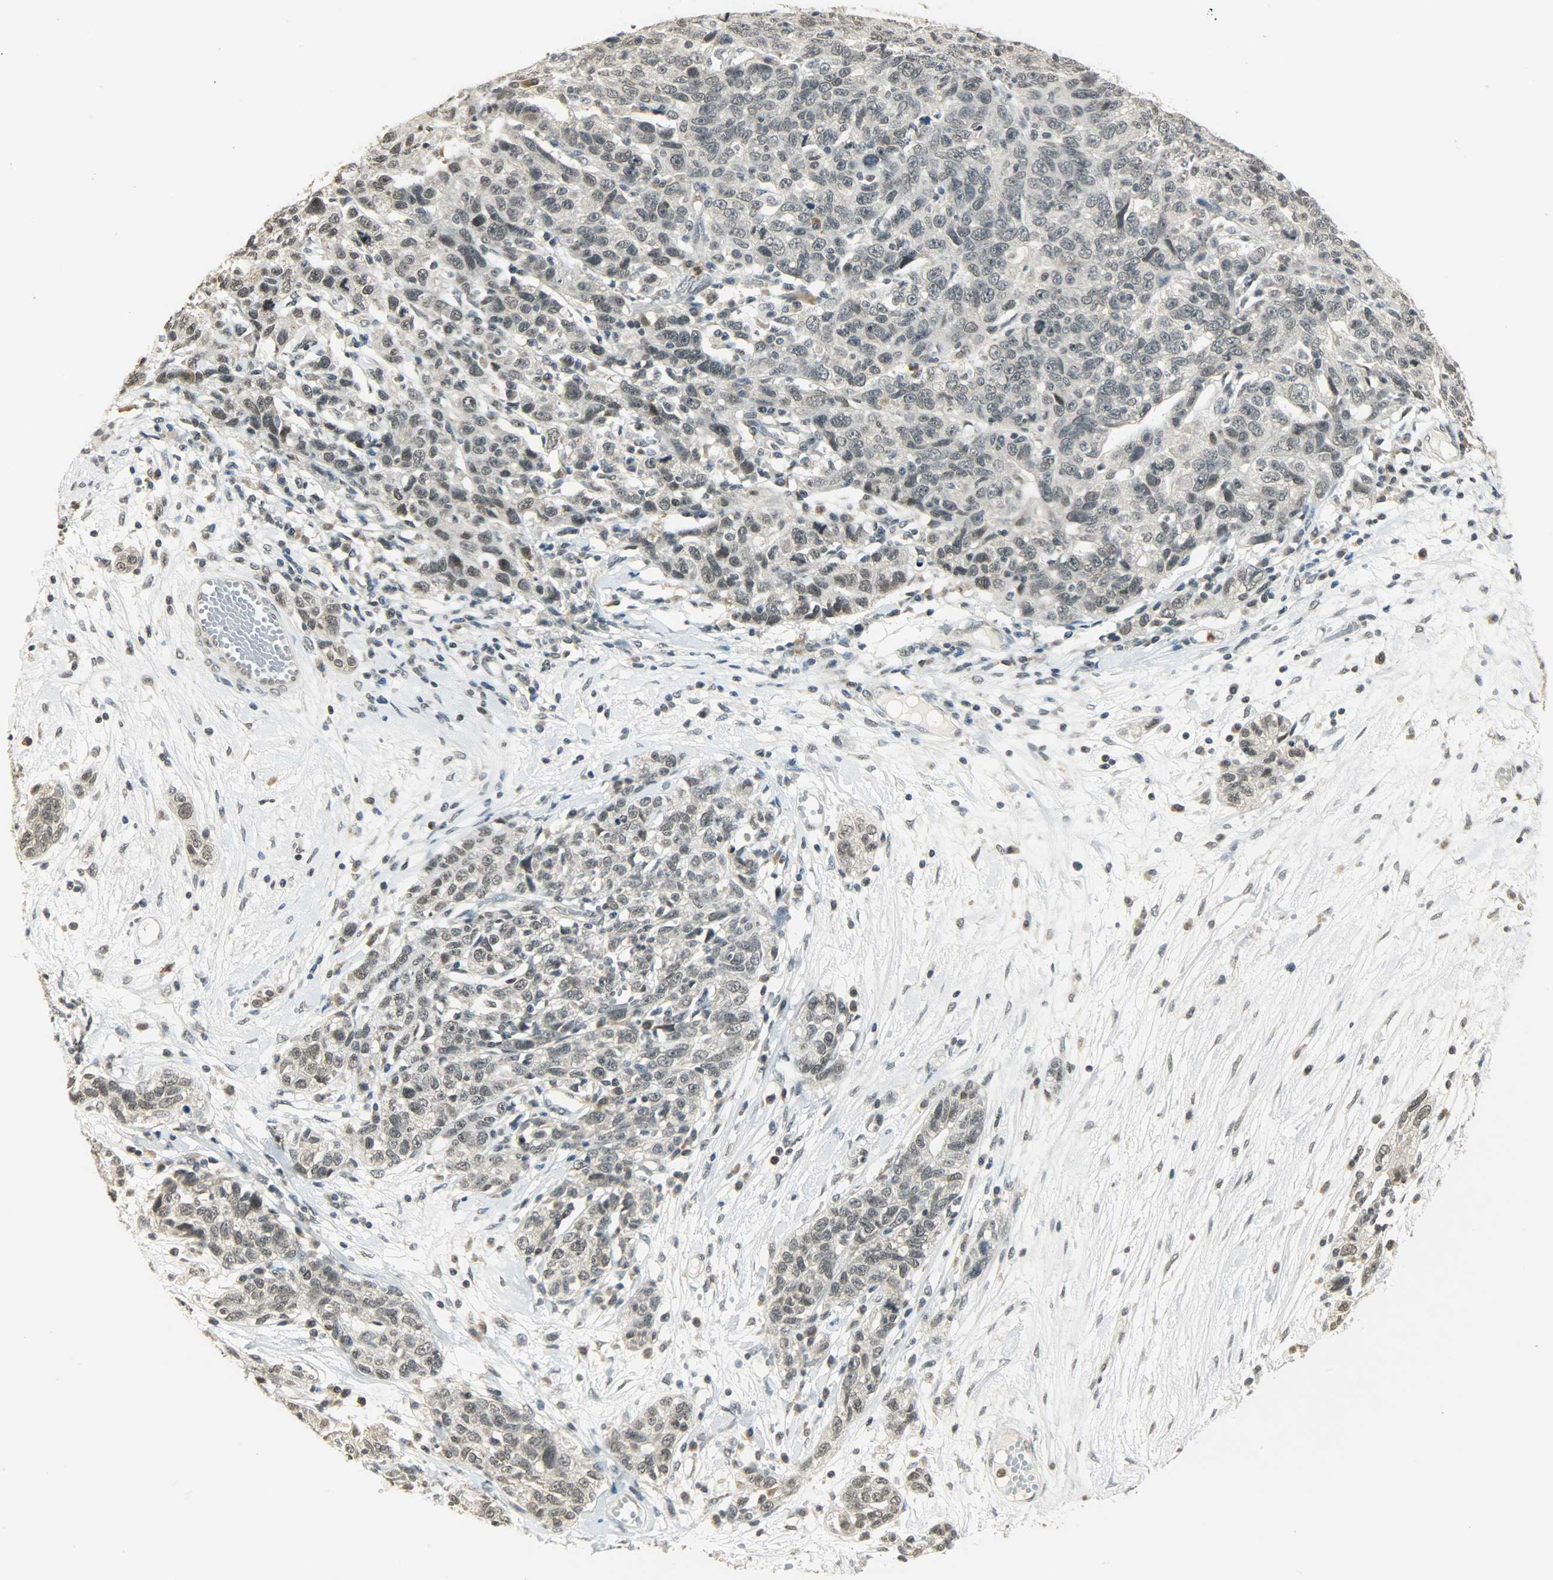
{"staining": {"intensity": "weak", "quantity": "<25%", "location": "nuclear"}, "tissue": "ovarian cancer", "cell_type": "Tumor cells", "image_type": "cancer", "snomed": [{"axis": "morphology", "description": "Cystadenocarcinoma, serous, NOS"}, {"axis": "topography", "description": "Ovary"}], "caption": "Immunohistochemical staining of ovarian cancer (serous cystadenocarcinoma) shows no significant positivity in tumor cells. The staining is performed using DAB brown chromogen with nuclei counter-stained in using hematoxylin.", "gene": "SMARCA5", "patient": {"sex": "female", "age": 71}}